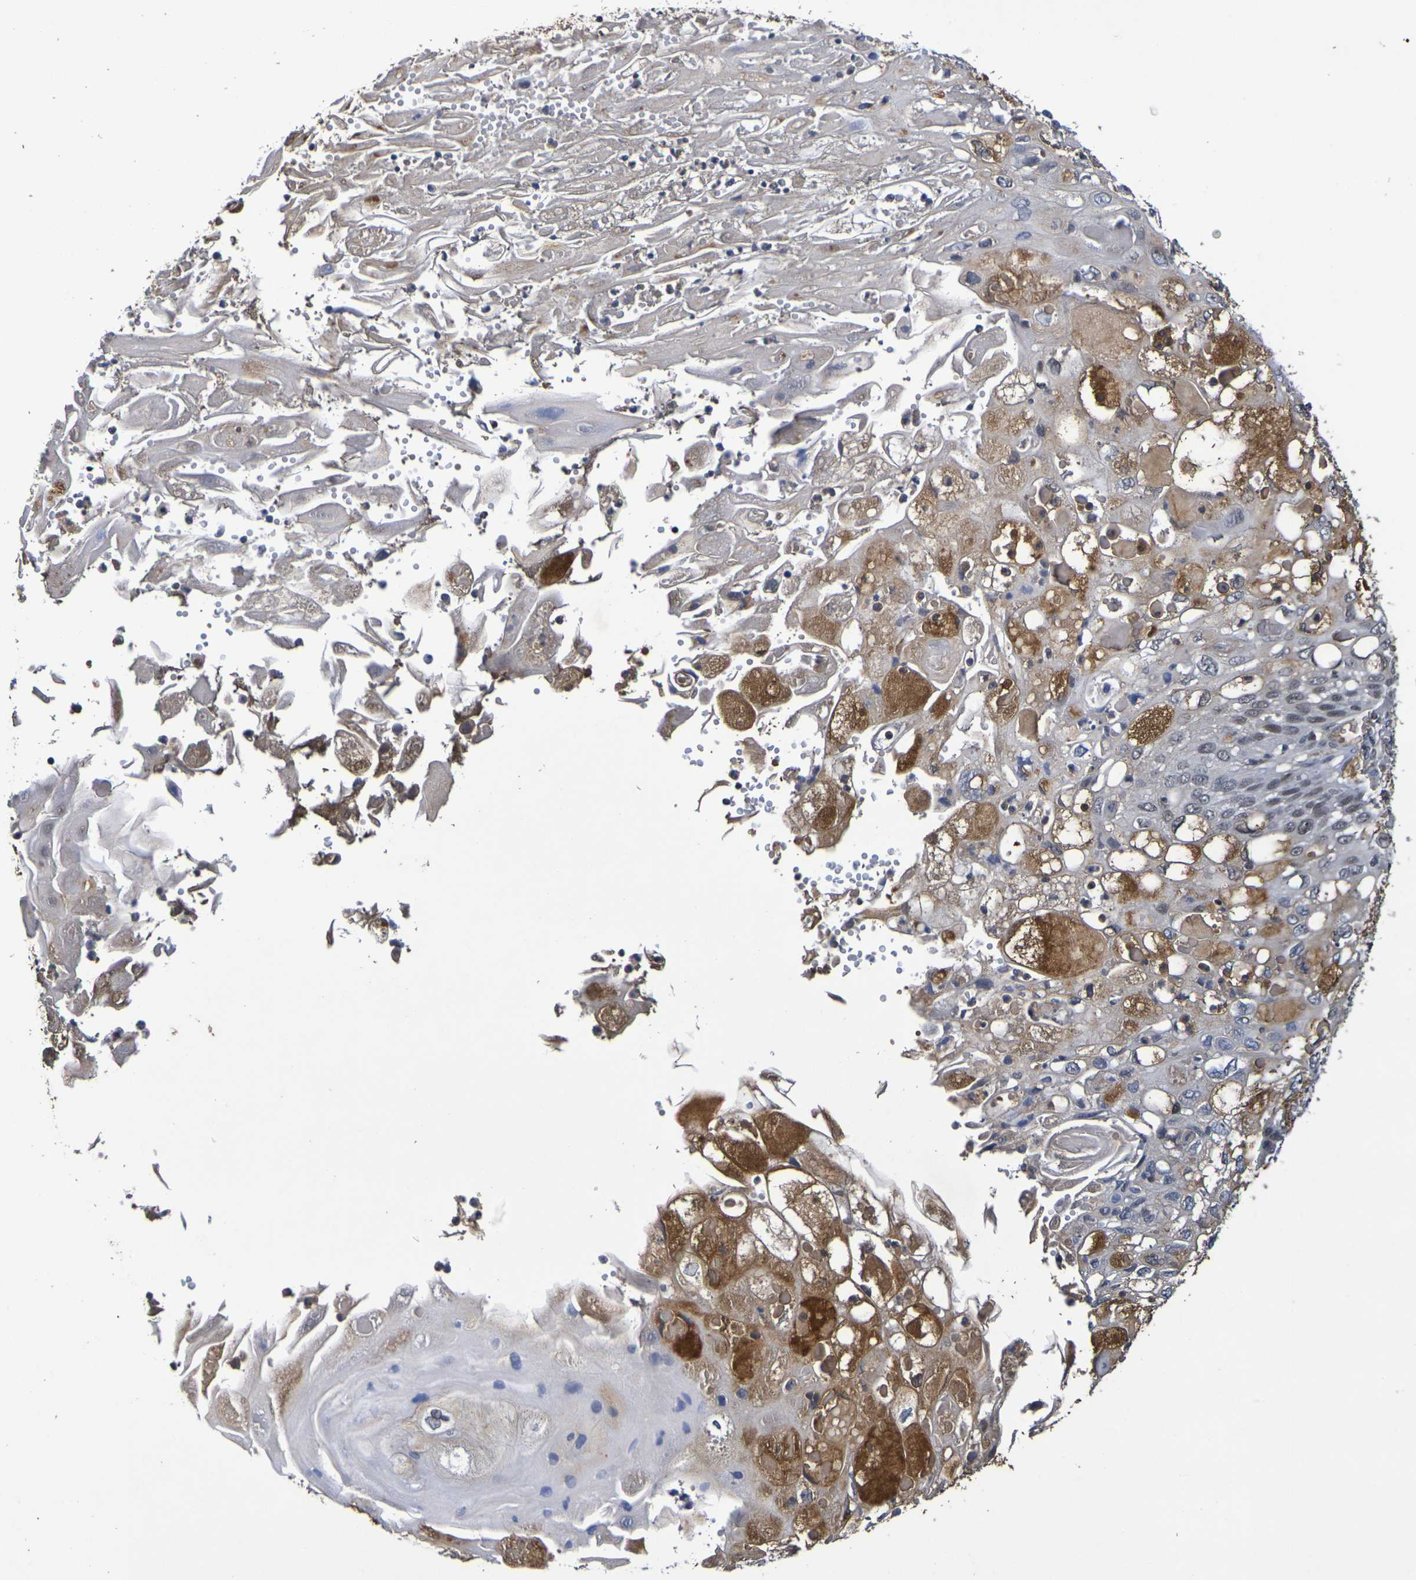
{"staining": {"intensity": "moderate", "quantity": "<25%", "location": "cytoplasmic/membranous"}, "tissue": "cervical cancer", "cell_type": "Tumor cells", "image_type": "cancer", "snomed": [{"axis": "morphology", "description": "Squamous cell carcinoma, NOS"}, {"axis": "topography", "description": "Cervix"}], "caption": "Cervical cancer stained with DAB (3,3'-diaminobenzidine) immunohistochemistry (IHC) demonstrates low levels of moderate cytoplasmic/membranous expression in approximately <25% of tumor cells. The staining was performed using DAB to visualize the protein expression in brown, while the nuclei were stained in blue with hematoxylin (Magnification: 20x).", "gene": "TERF2", "patient": {"sex": "female", "age": 70}}